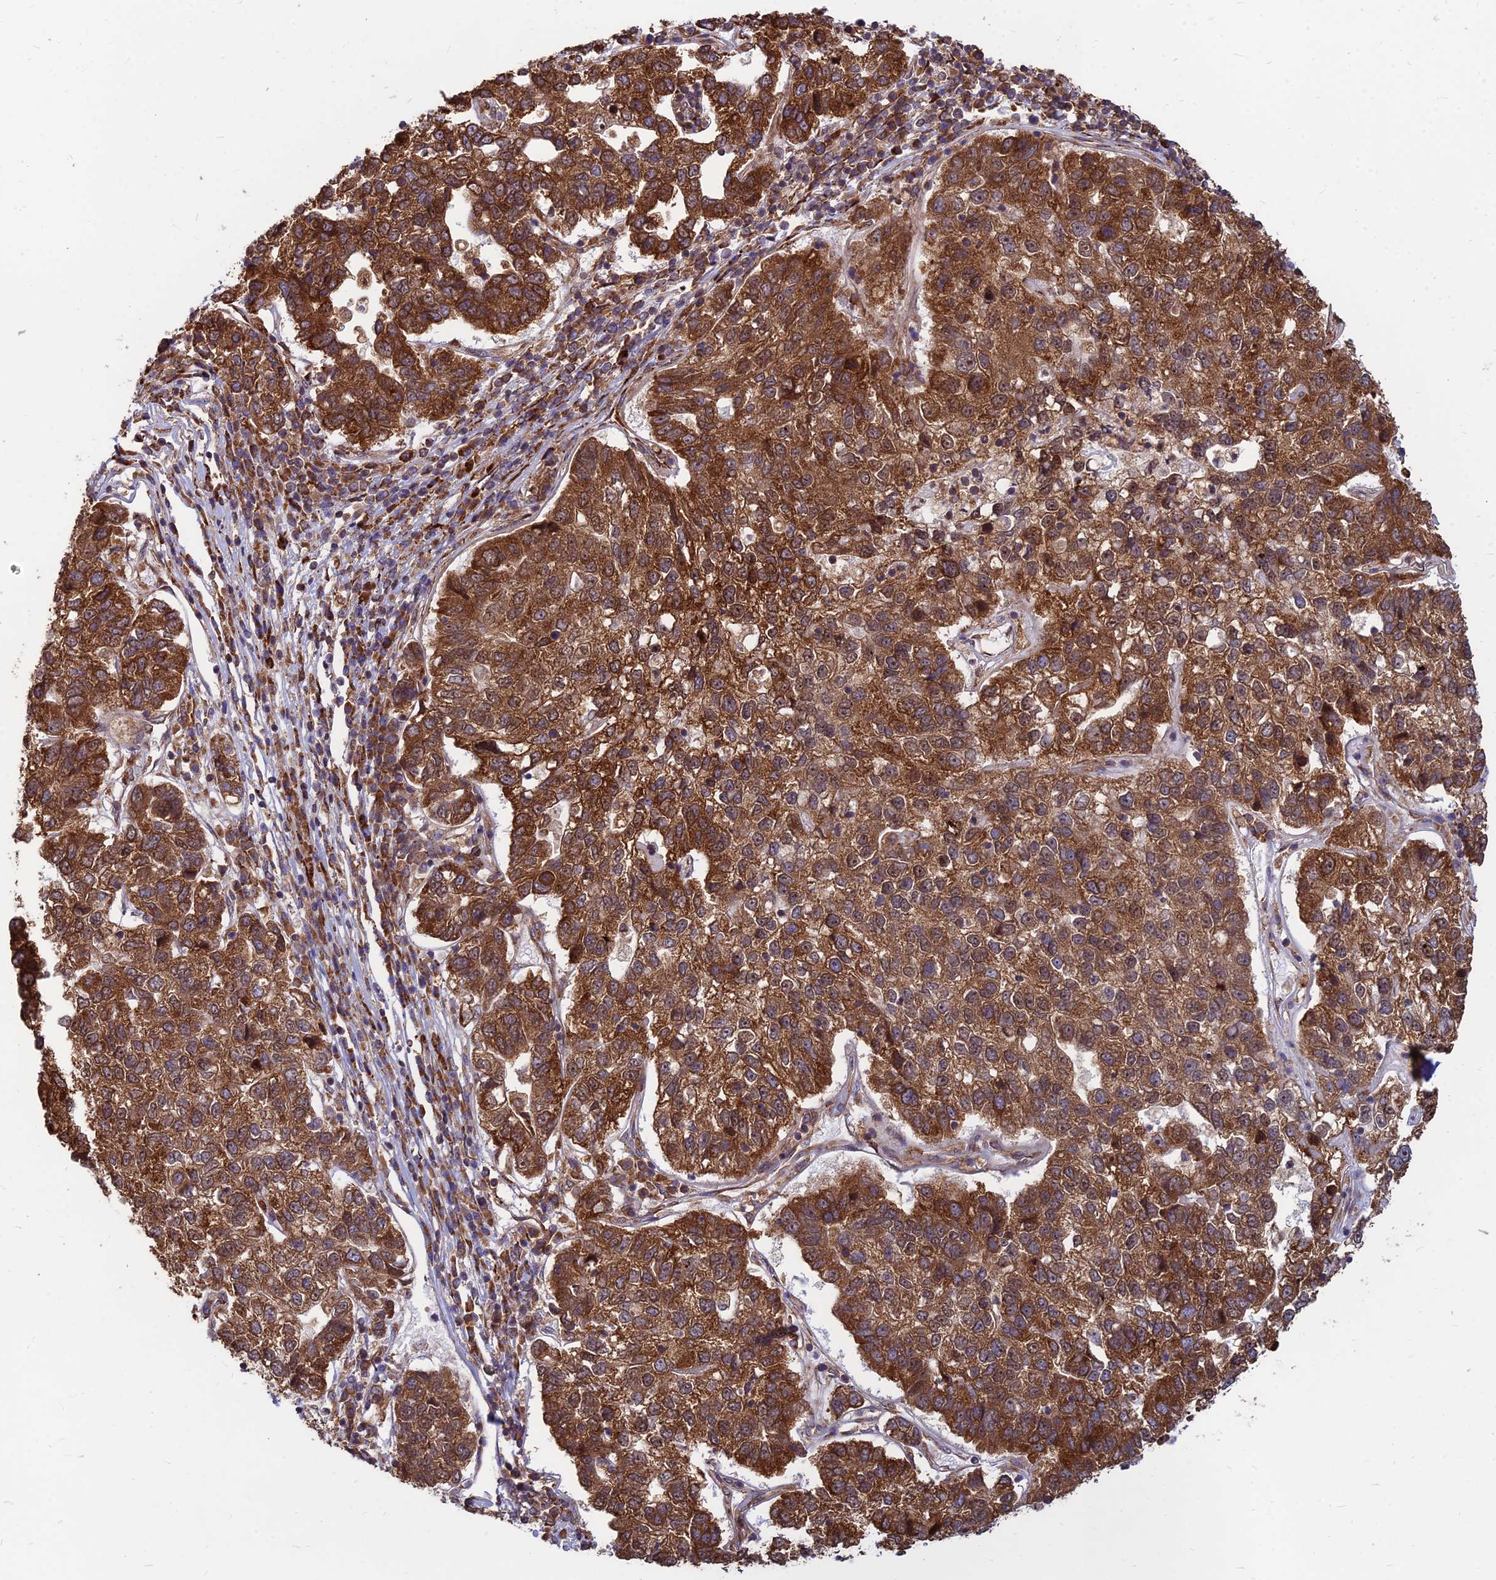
{"staining": {"intensity": "strong", "quantity": ">75%", "location": "cytoplasmic/membranous"}, "tissue": "pancreatic cancer", "cell_type": "Tumor cells", "image_type": "cancer", "snomed": [{"axis": "morphology", "description": "Adenocarcinoma, NOS"}, {"axis": "topography", "description": "Pancreas"}], "caption": "Protein staining of pancreatic cancer tissue displays strong cytoplasmic/membranous staining in about >75% of tumor cells.", "gene": "CCT6B", "patient": {"sex": "female", "age": 61}}